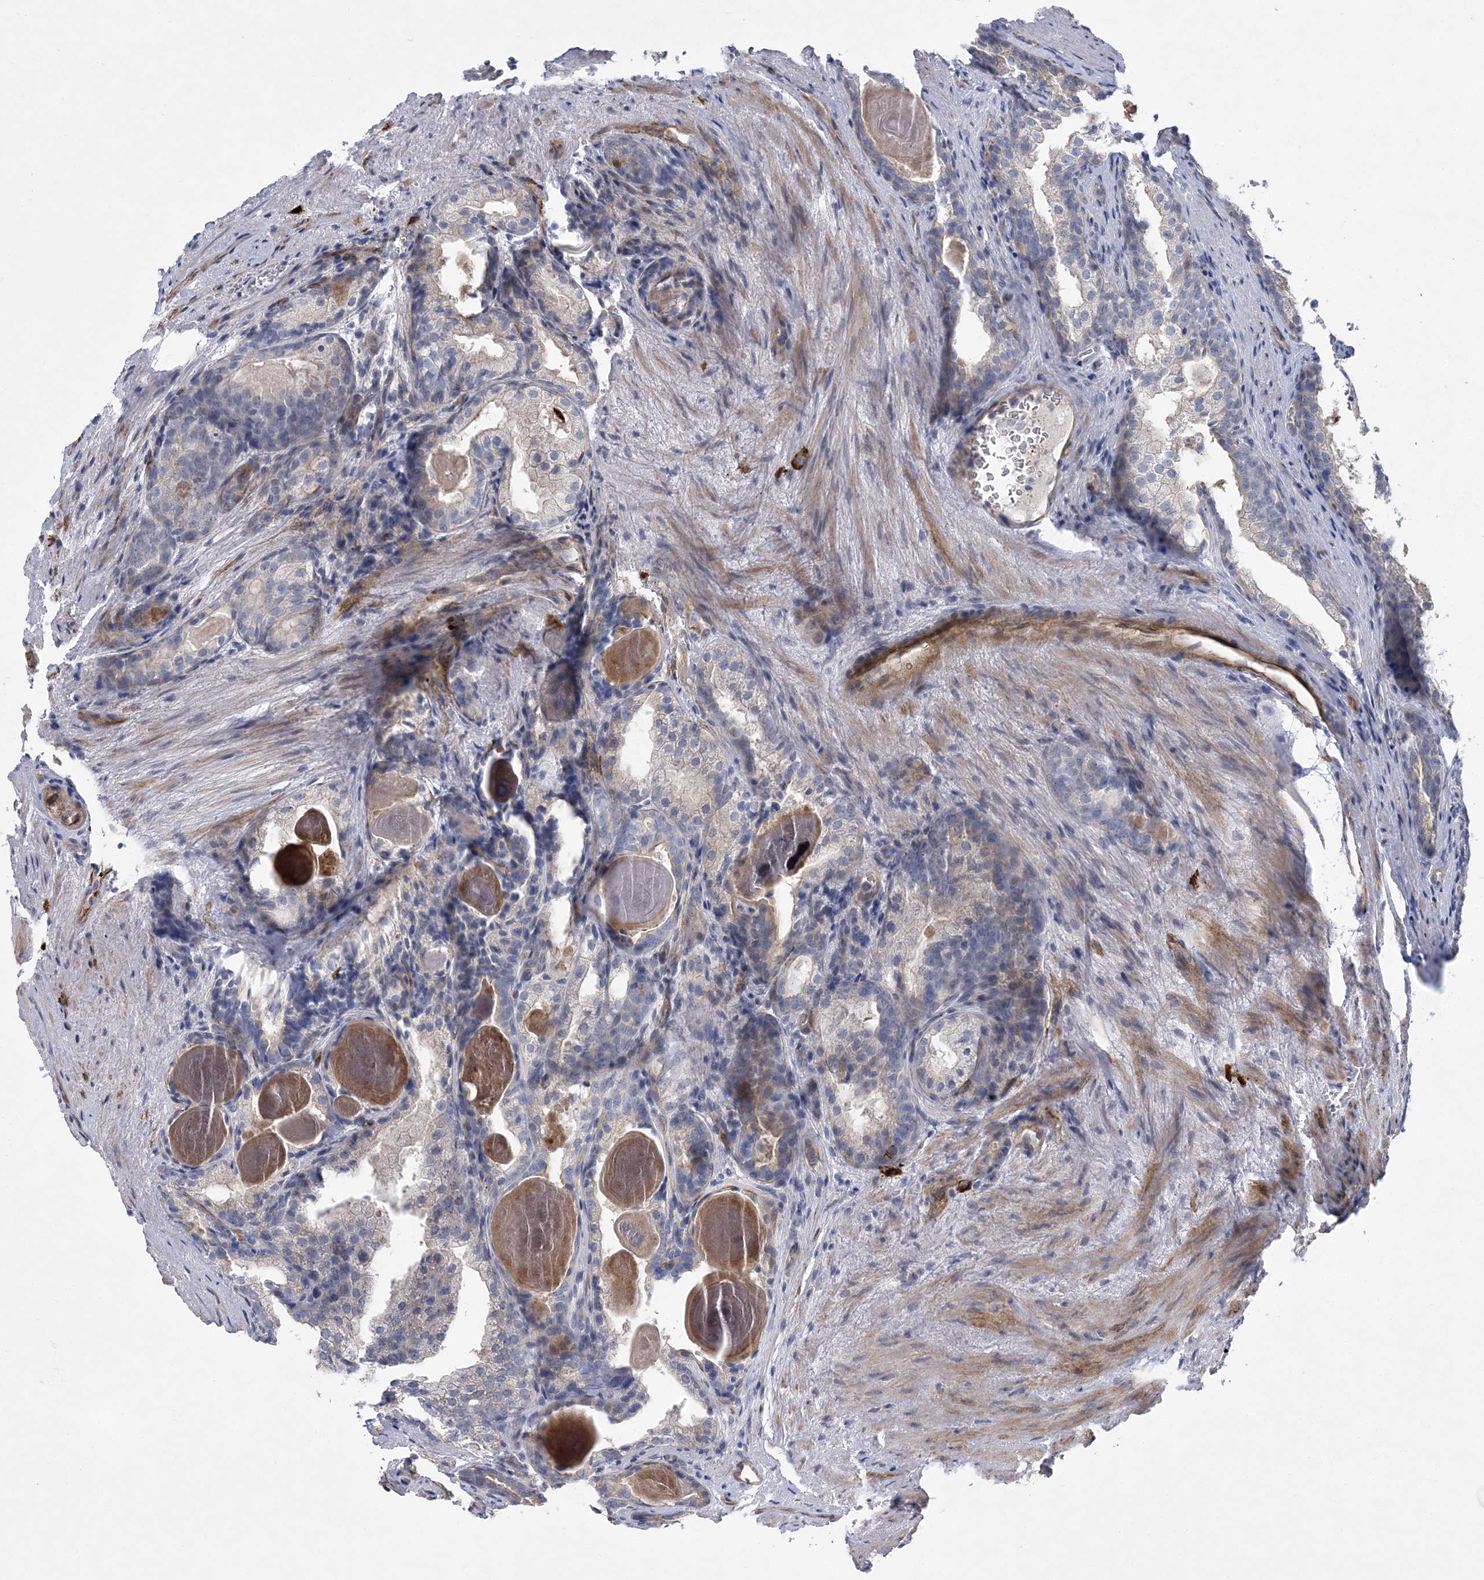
{"staining": {"intensity": "weak", "quantity": "<25%", "location": "cytoplasmic/membranous"}, "tissue": "prostate cancer", "cell_type": "Tumor cells", "image_type": "cancer", "snomed": [{"axis": "morphology", "description": "Adenocarcinoma, High grade"}, {"axis": "topography", "description": "Prostate"}], "caption": "An image of prostate cancer (high-grade adenocarcinoma) stained for a protein reveals no brown staining in tumor cells.", "gene": "CALN1", "patient": {"sex": "male", "age": 62}}